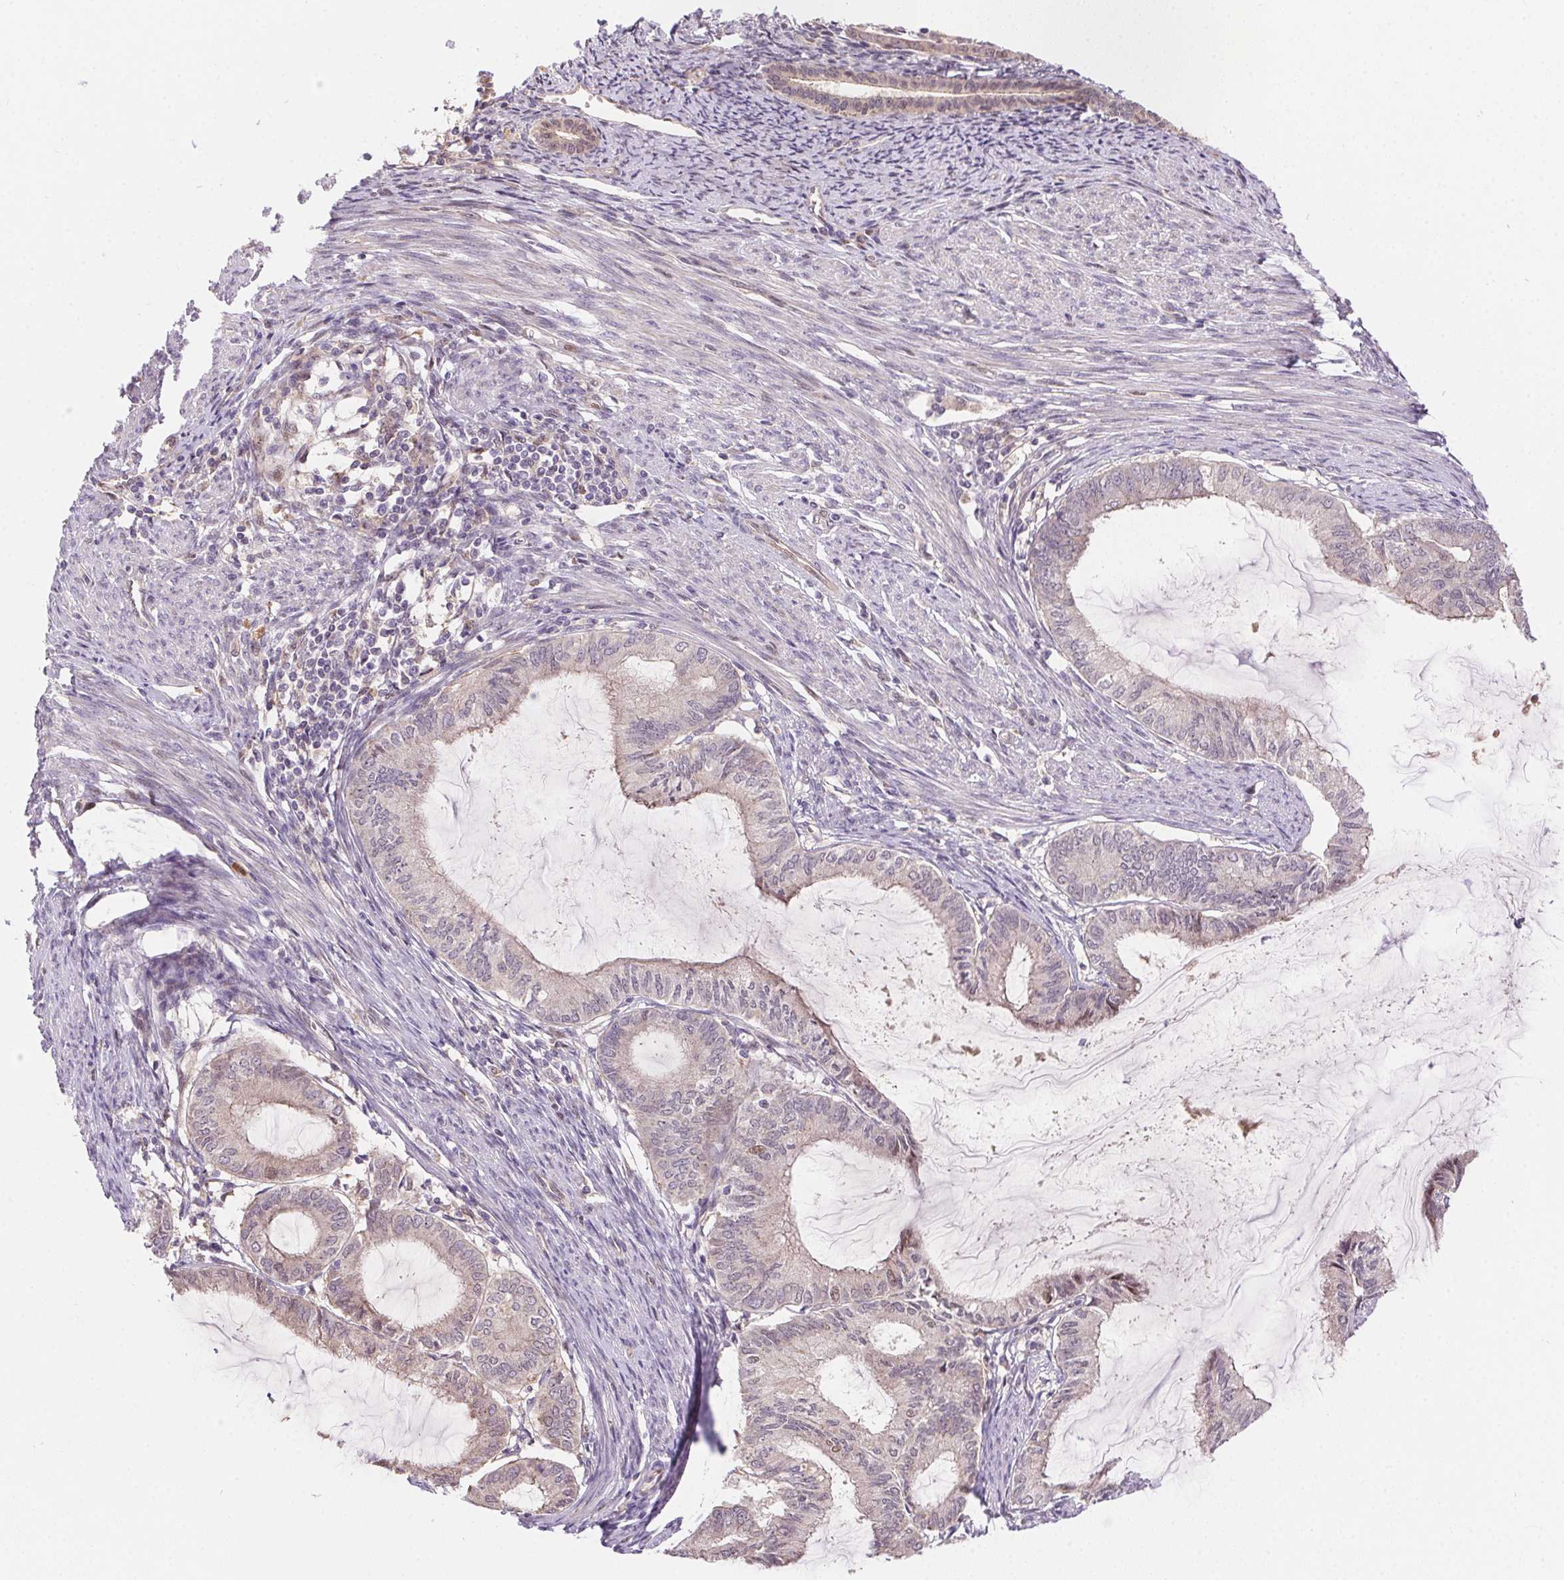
{"staining": {"intensity": "weak", "quantity": "<25%", "location": "cytoplasmic/membranous"}, "tissue": "endometrial cancer", "cell_type": "Tumor cells", "image_type": "cancer", "snomed": [{"axis": "morphology", "description": "Adenocarcinoma, NOS"}, {"axis": "topography", "description": "Endometrium"}], "caption": "The image exhibits no staining of tumor cells in endometrial cancer.", "gene": "NUDT16", "patient": {"sex": "female", "age": 86}}